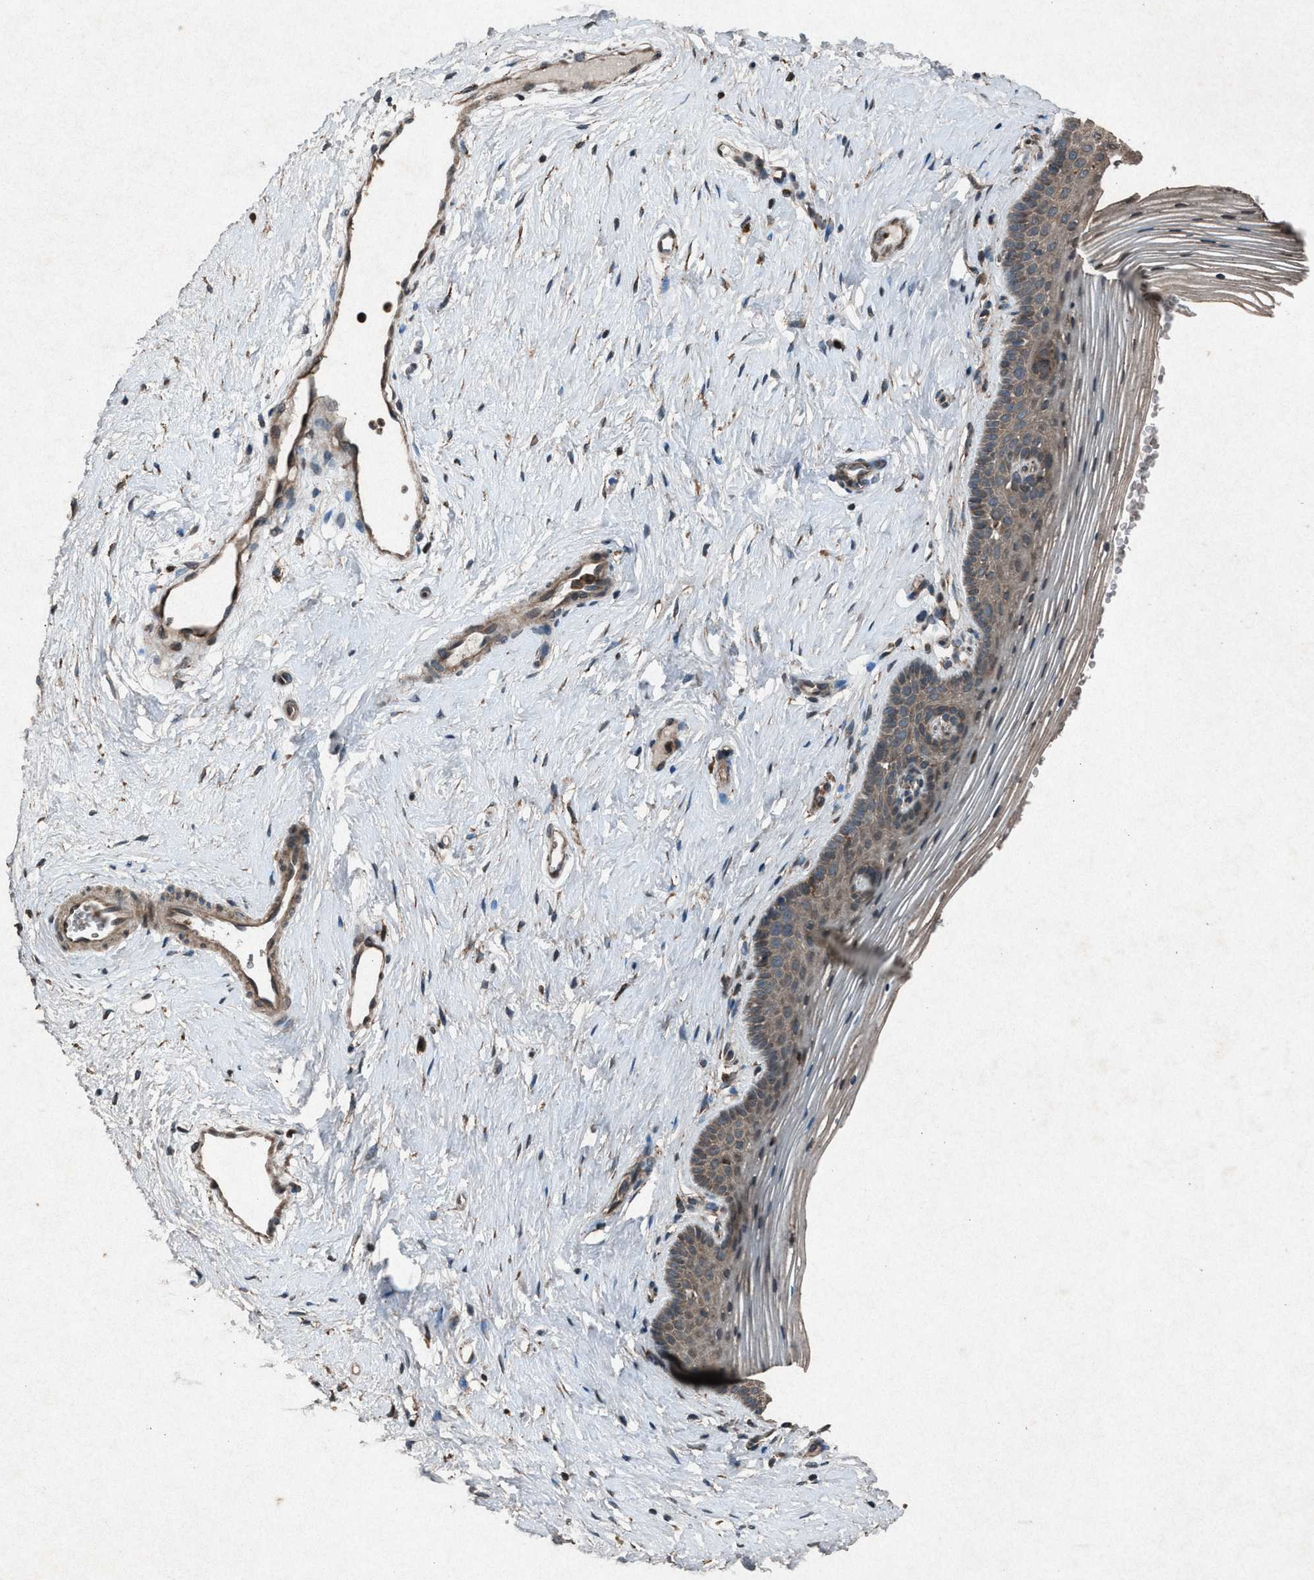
{"staining": {"intensity": "moderate", "quantity": ">75%", "location": "cytoplasmic/membranous"}, "tissue": "vagina", "cell_type": "Squamous epithelial cells", "image_type": "normal", "snomed": [{"axis": "morphology", "description": "Normal tissue, NOS"}, {"axis": "topography", "description": "Vagina"}], "caption": "Immunohistochemical staining of benign vagina shows moderate cytoplasmic/membranous protein expression in approximately >75% of squamous epithelial cells. (Stains: DAB (3,3'-diaminobenzidine) in brown, nuclei in blue, Microscopy: brightfield microscopy at high magnification).", "gene": "CALR", "patient": {"sex": "female", "age": 32}}